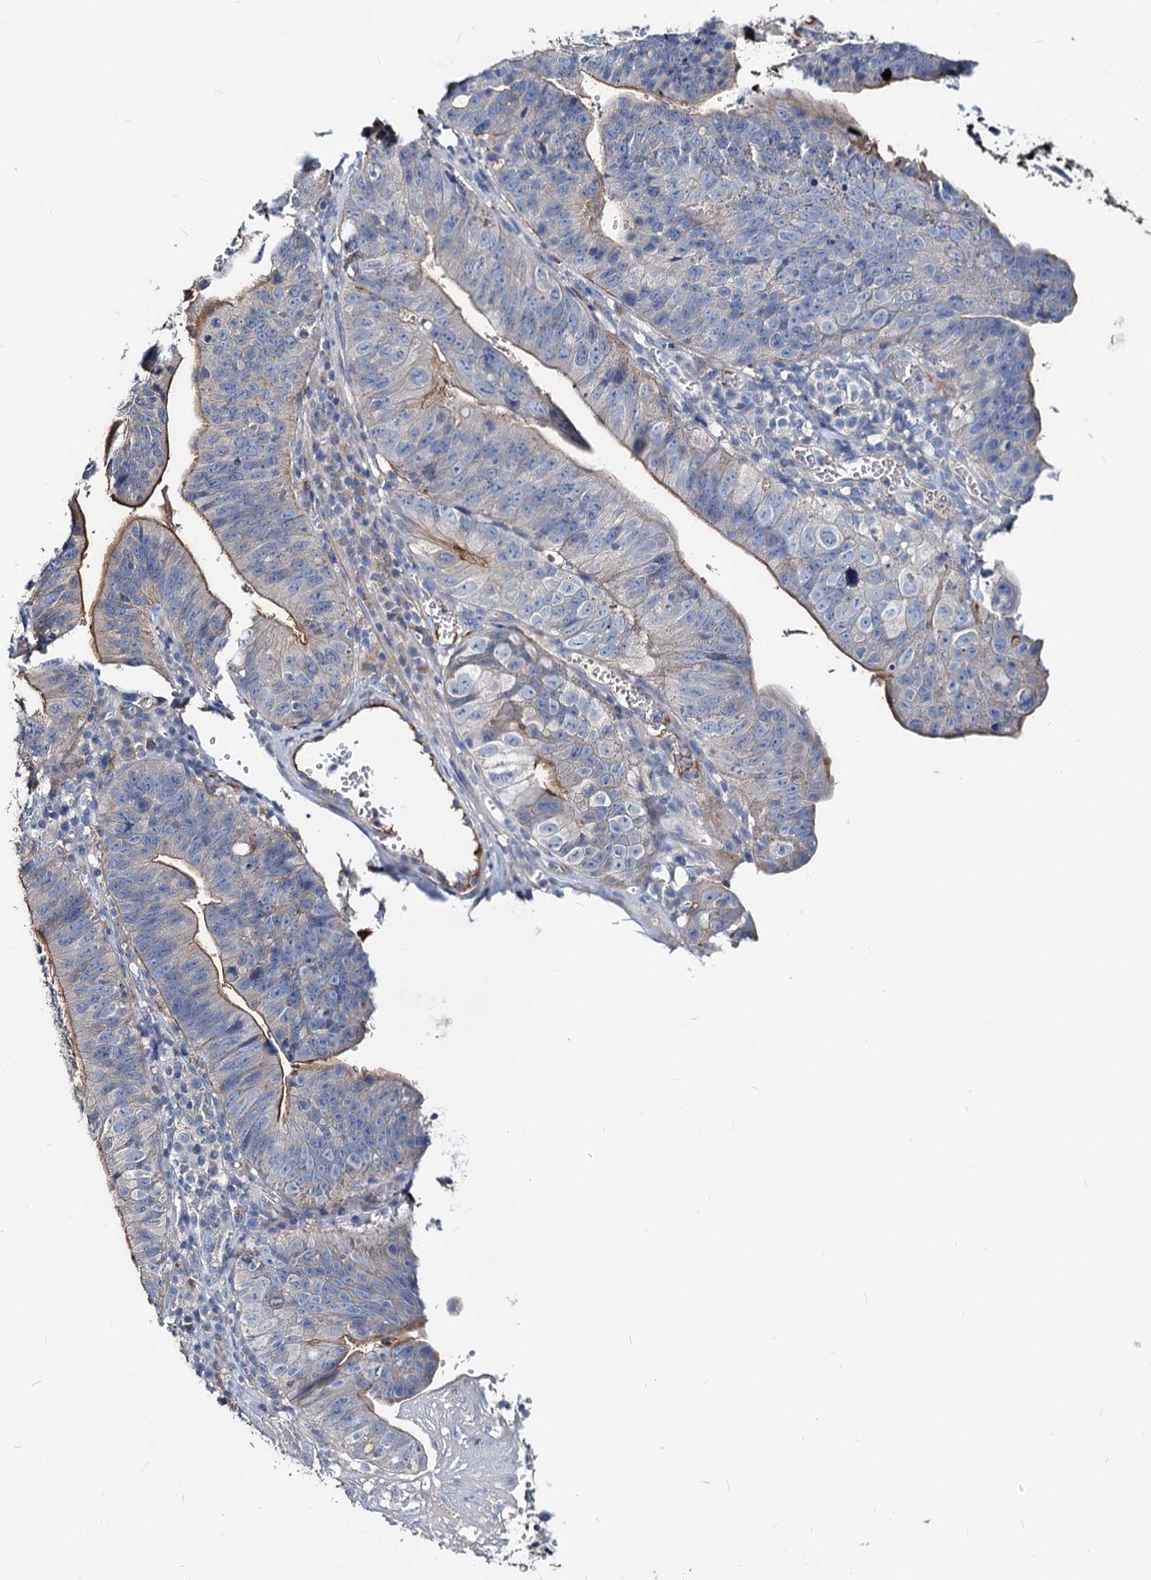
{"staining": {"intensity": "moderate", "quantity": "25%-75%", "location": "cytoplasmic/membranous"}, "tissue": "stomach cancer", "cell_type": "Tumor cells", "image_type": "cancer", "snomed": [{"axis": "morphology", "description": "Adenocarcinoma, NOS"}, {"axis": "topography", "description": "Stomach"}], "caption": "Adenocarcinoma (stomach) was stained to show a protein in brown. There is medium levels of moderate cytoplasmic/membranous positivity in about 25%-75% of tumor cells. The staining is performed using DAB brown chromogen to label protein expression. The nuclei are counter-stained blue using hematoxylin.", "gene": "ACY3", "patient": {"sex": "male", "age": 59}}